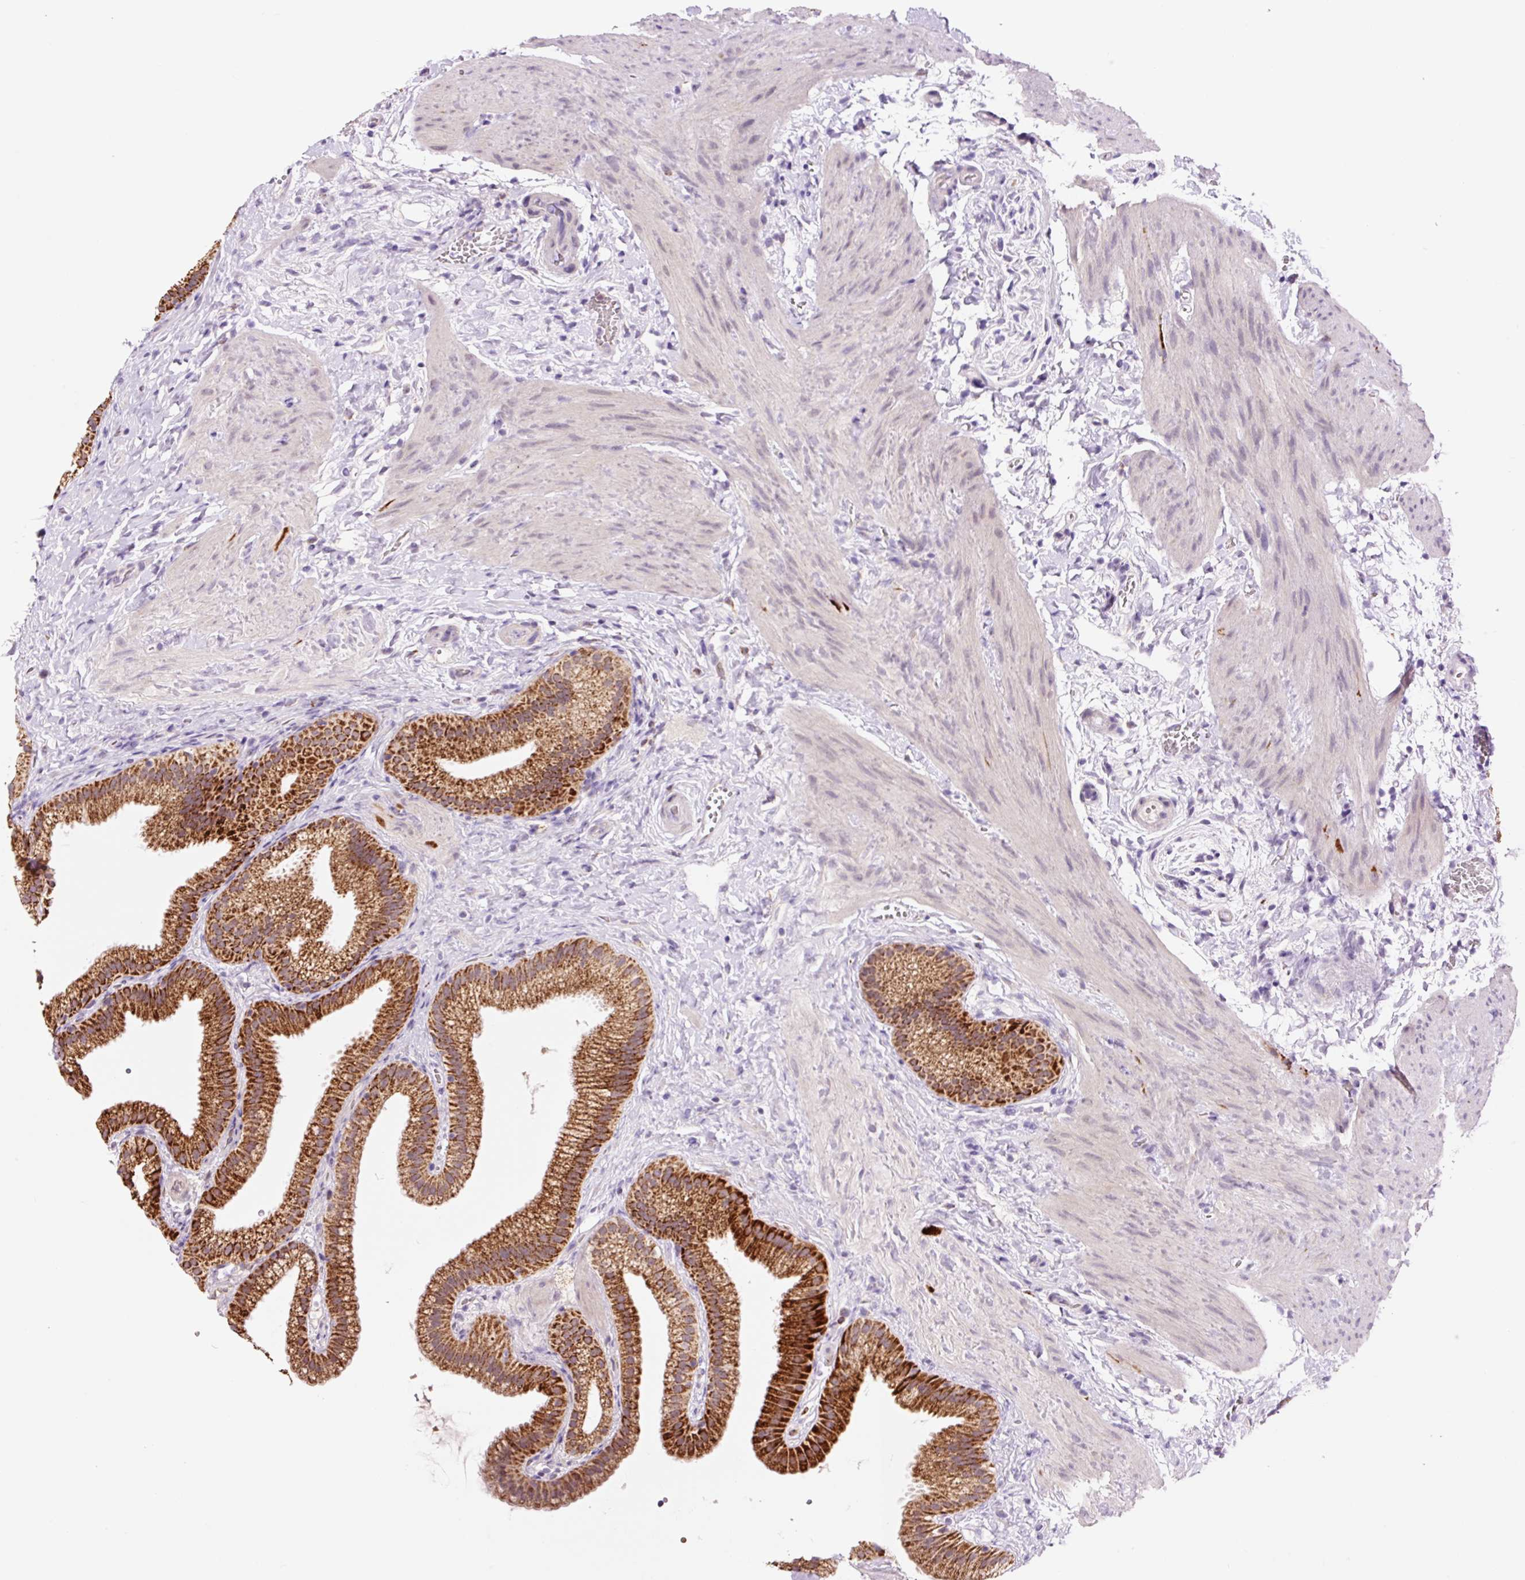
{"staining": {"intensity": "strong", "quantity": "25%-75%", "location": "cytoplasmic/membranous"}, "tissue": "gallbladder", "cell_type": "Glandular cells", "image_type": "normal", "snomed": [{"axis": "morphology", "description": "Normal tissue, NOS"}, {"axis": "topography", "description": "Gallbladder"}], "caption": "Approximately 25%-75% of glandular cells in normal gallbladder exhibit strong cytoplasmic/membranous protein expression as visualized by brown immunohistochemical staining.", "gene": "PCK2", "patient": {"sex": "female", "age": 63}}